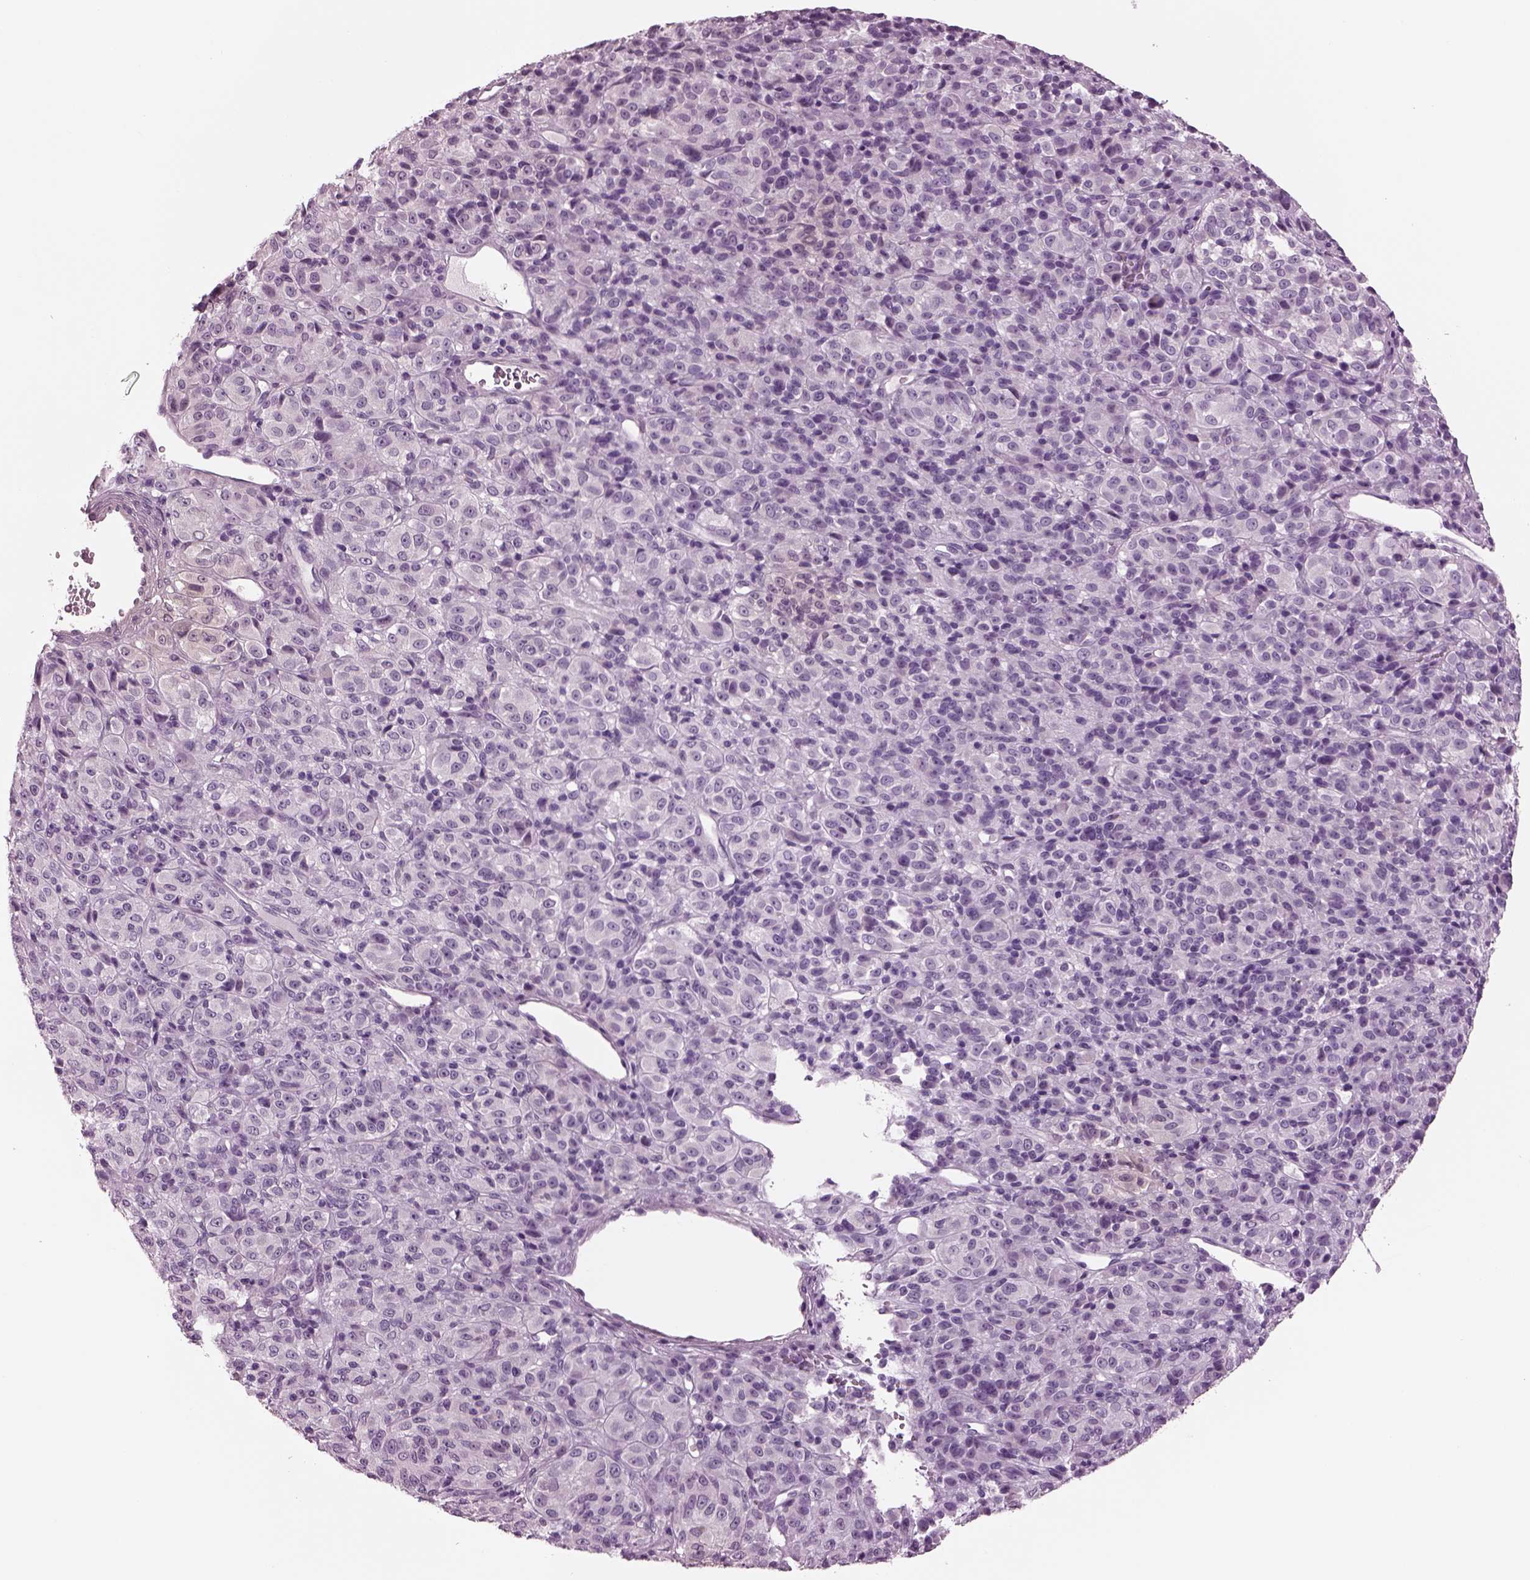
{"staining": {"intensity": "negative", "quantity": "none", "location": "none"}, "tissue": "melanoma", "cell_type": "Tumor cells", "image_type": "cancer", "snomed": [{"axis": "morphology", "description": "Malignant melanoma, Metastatic site"}, {"axis": "topography", "description": "Brain"}], "caption": "Melanoma was stained to show a protein in brown. There is no significant staining in tumor cells. (Stains: DAB (3,3'-diaminobenzidine) immunohistochemistry with hematoxylin counter stain, Microscopy: brightfield microscopy at high magnification).", "gene": "SLC6A17", "patient": {"sex": "female", "age": 56}}